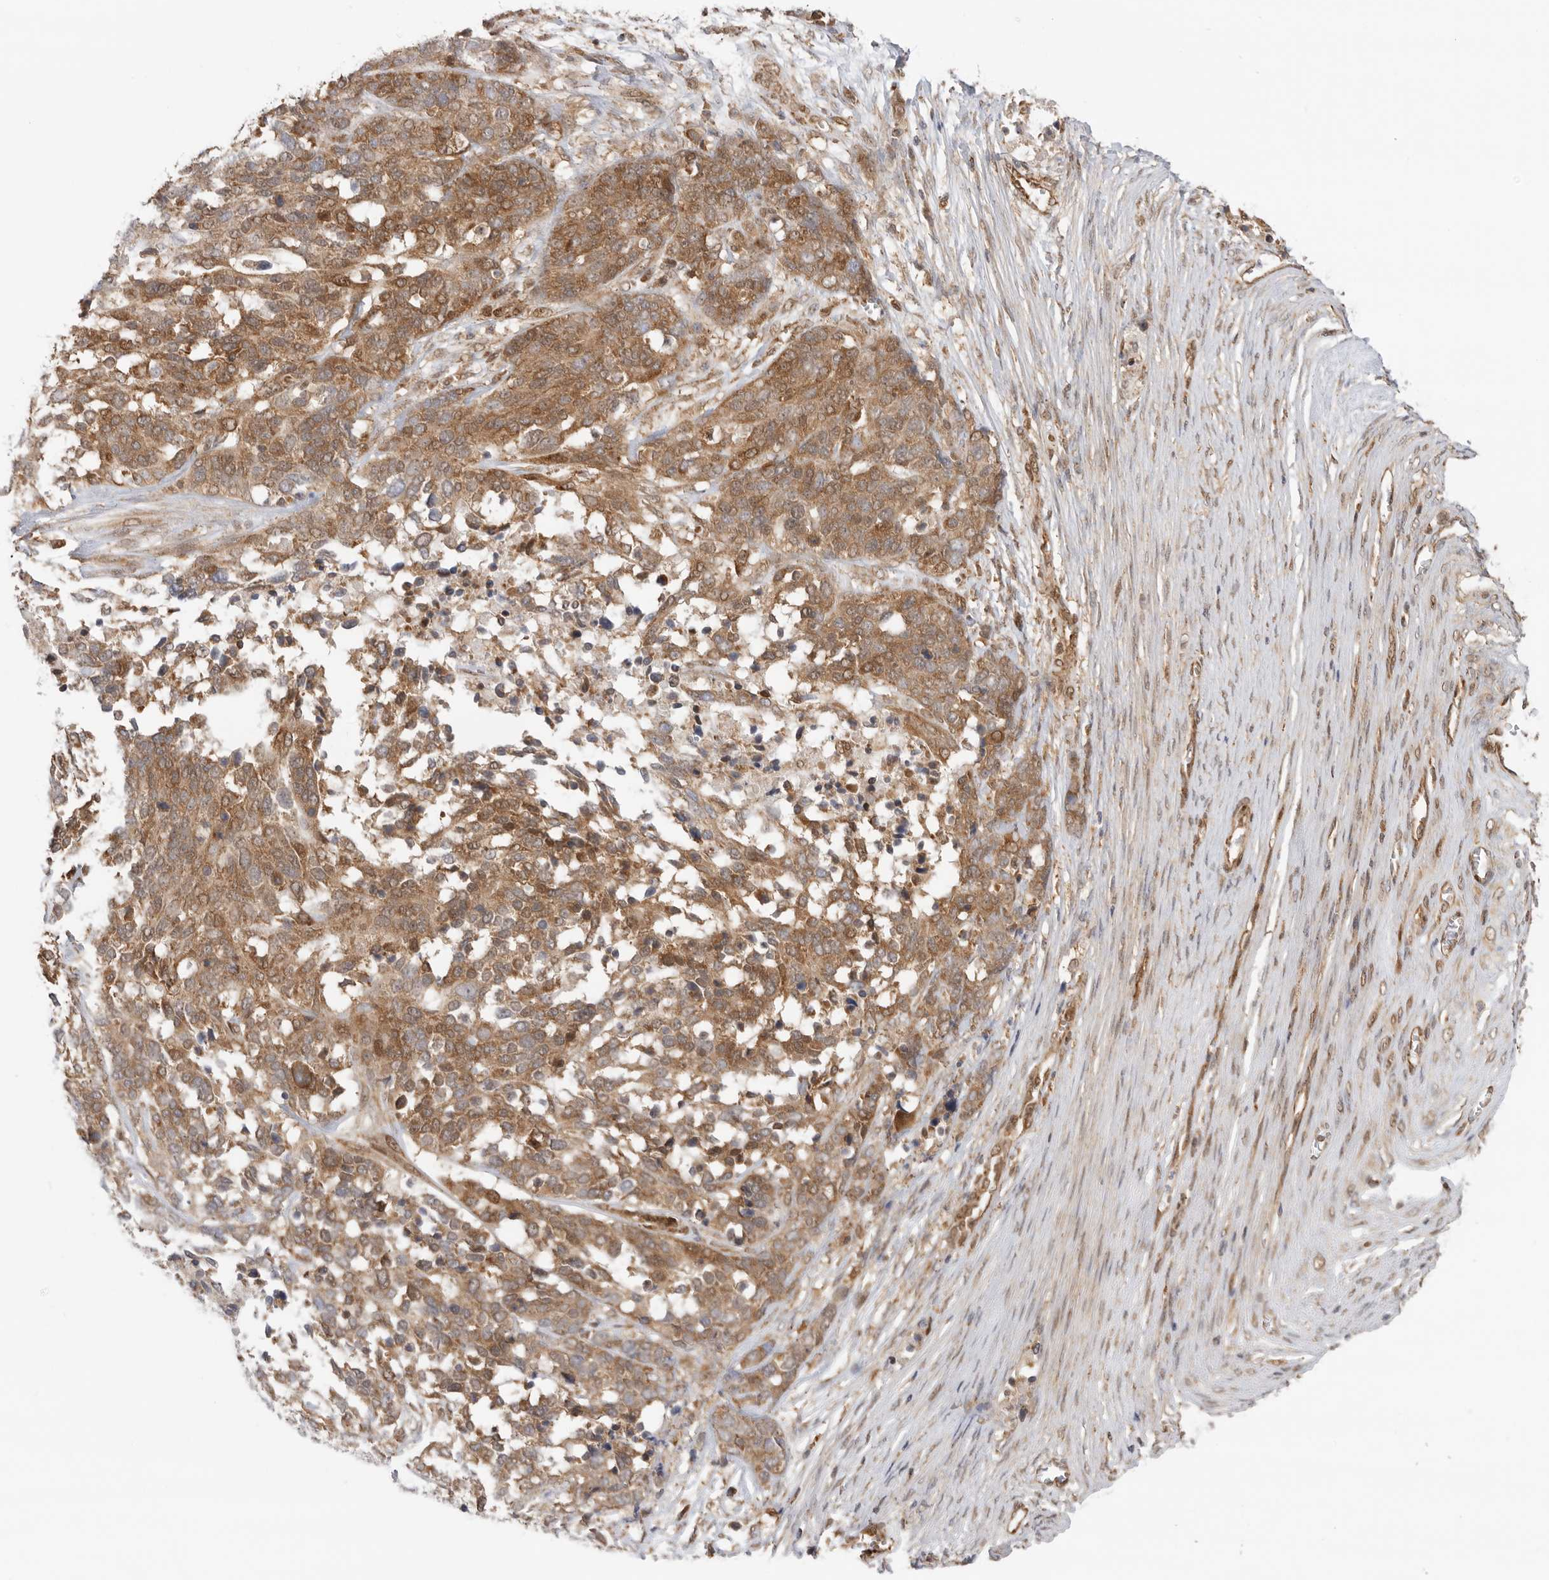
{"staining": {"intensity": "moderate", "quantity": "25%-75%", "location": "cytoplasmic/membranous"}, "tissue": "ovarian cancer", "cell_type": "Tumor cells", "image_type": "cancer", "snomed": [{"axis": "morphology", "description": "Cystadenocarcinoma, serous, NOS"}, {"axis": "topography", "description": "Ovary"}], "caption": "Protein expression analysis of ovarian cancer (serous cystadenocarcinoma) shows moderate cytoplasmic/membranous expression in approximately 25%-75% of tumor cells. The staining was performed using DAB (3,3'-diaminobenzidine) to visualize the protein expression in brown, while the nuclei were stained in blue with hematoxylin (Magnification: 20x).", "gene": "DCAF8", "patient": {"sex": "female", "age": 44}}